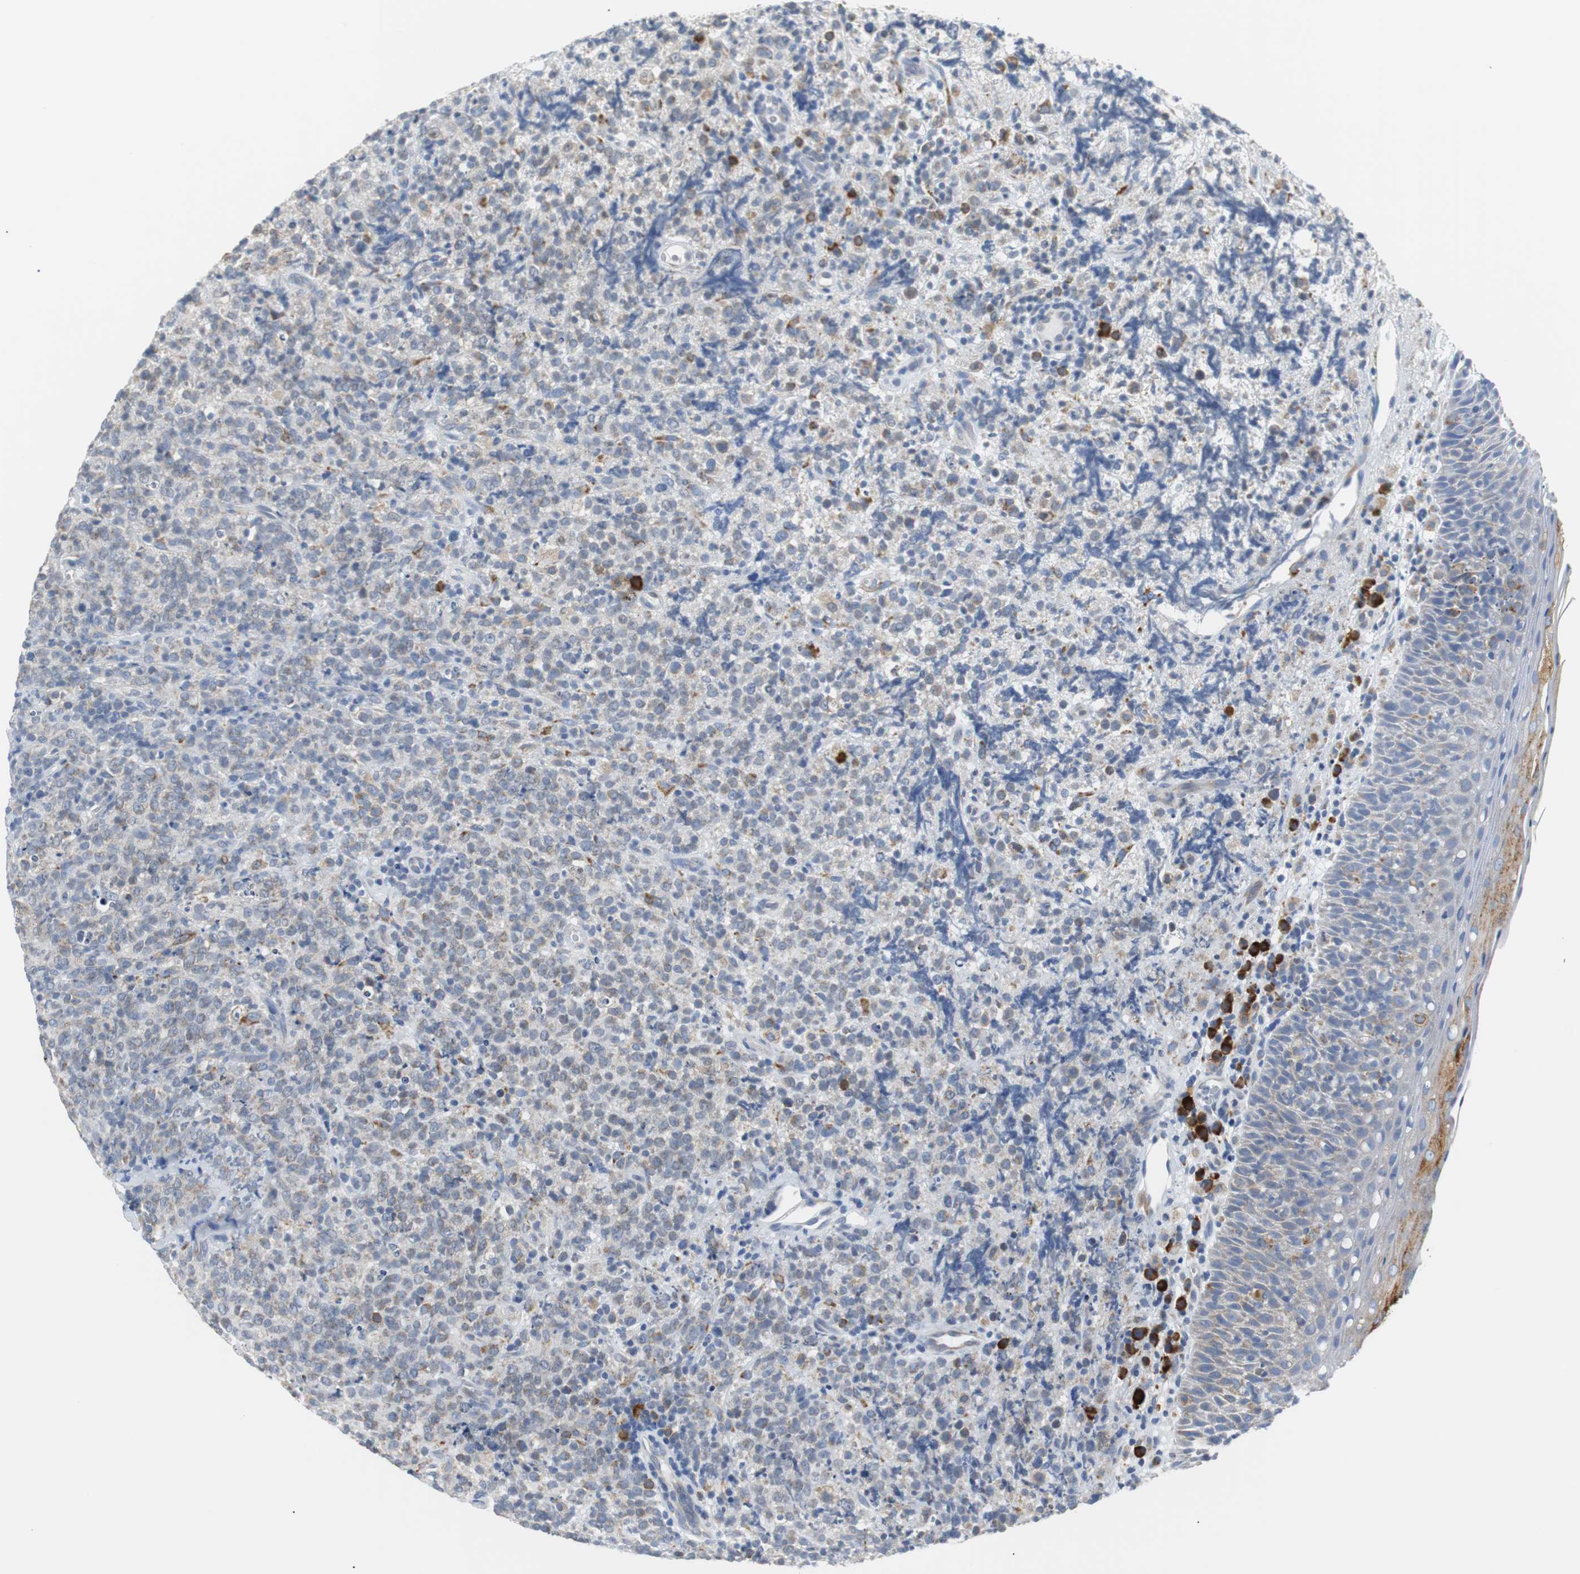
{"staining": {"intensity": "weak", "quantity": "25%-75%", "location": "cytoplasmic/membranous"}, "tissue": "lymphoma", "cell_type": "Tumor cells", "image_type": "cancer", "snomed": [{"axis": "morphology", "description": "Malignant lymphoma, non-Hodgkin's type, High grade"}, {"axis": "topography", "description": "Tonsil"}], "caption": "Tumor cells exhibit low levels of weak cytoplasmic/membranous staining in about 25%-75% of cells in malignant lymphoma, non-Hodgkin's type (high-grade).", "gene": "PDIA4", "patient": {"sex": "female", "age": 36}}